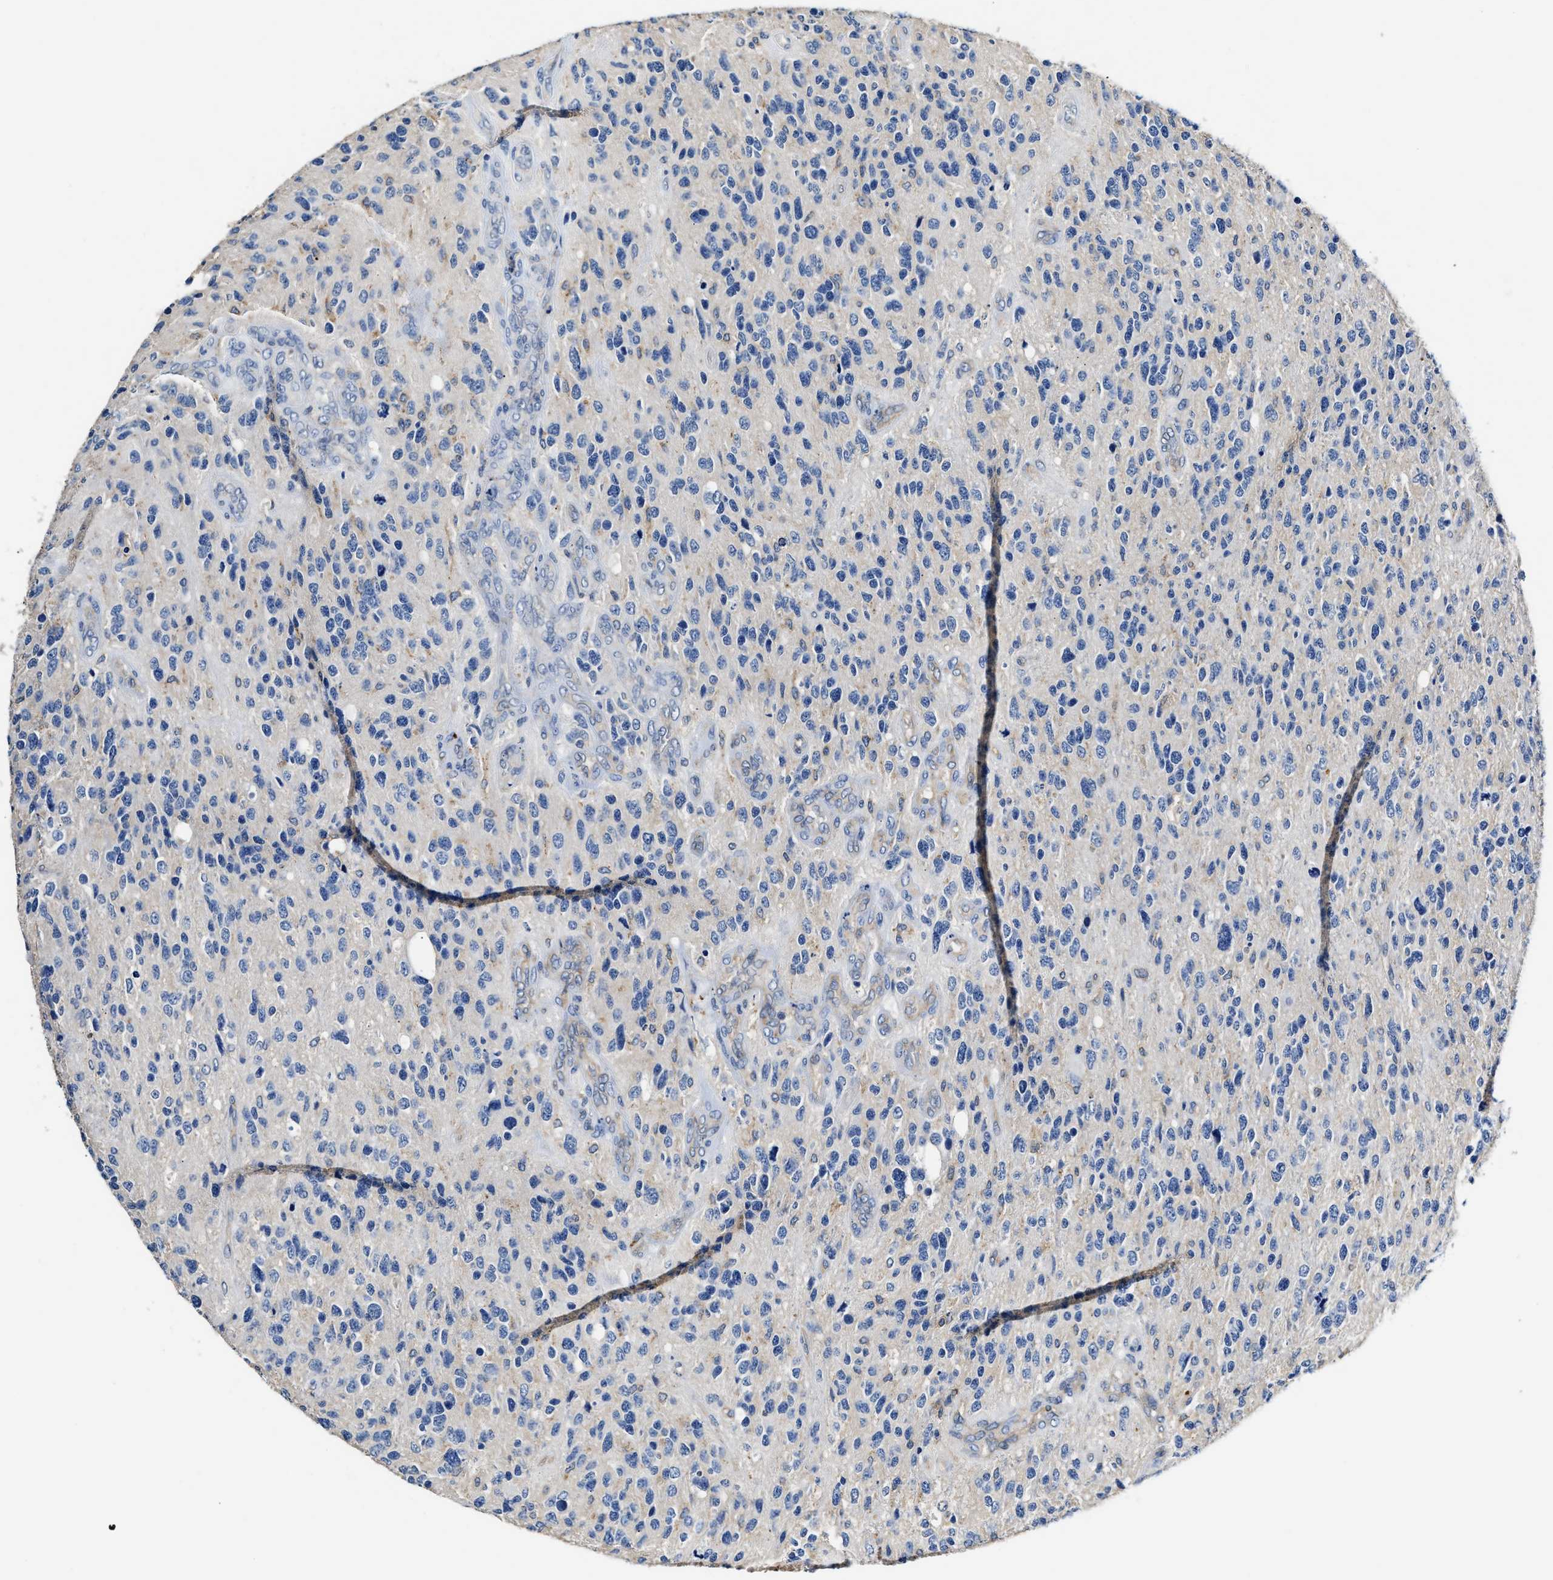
{"staining": {"intensity": "negative", "quantity": "none", "location": "none"}, "tissue": "glioma", "cell_type": "Tumor cells", "image_type": "cancer", "snomed": [{"axis": "morphology", "description": "Glioma, malignant, High grade"}, {"axis": "topography", "description": "Brain"}], "caption": "The immunohistochemistry (IHC) image has no significant expression in tumor cells of malignant glioma (high-grade) tissue.", "gene": "SLCO2B1", "patient": {"sex": "female", "age": 58}}